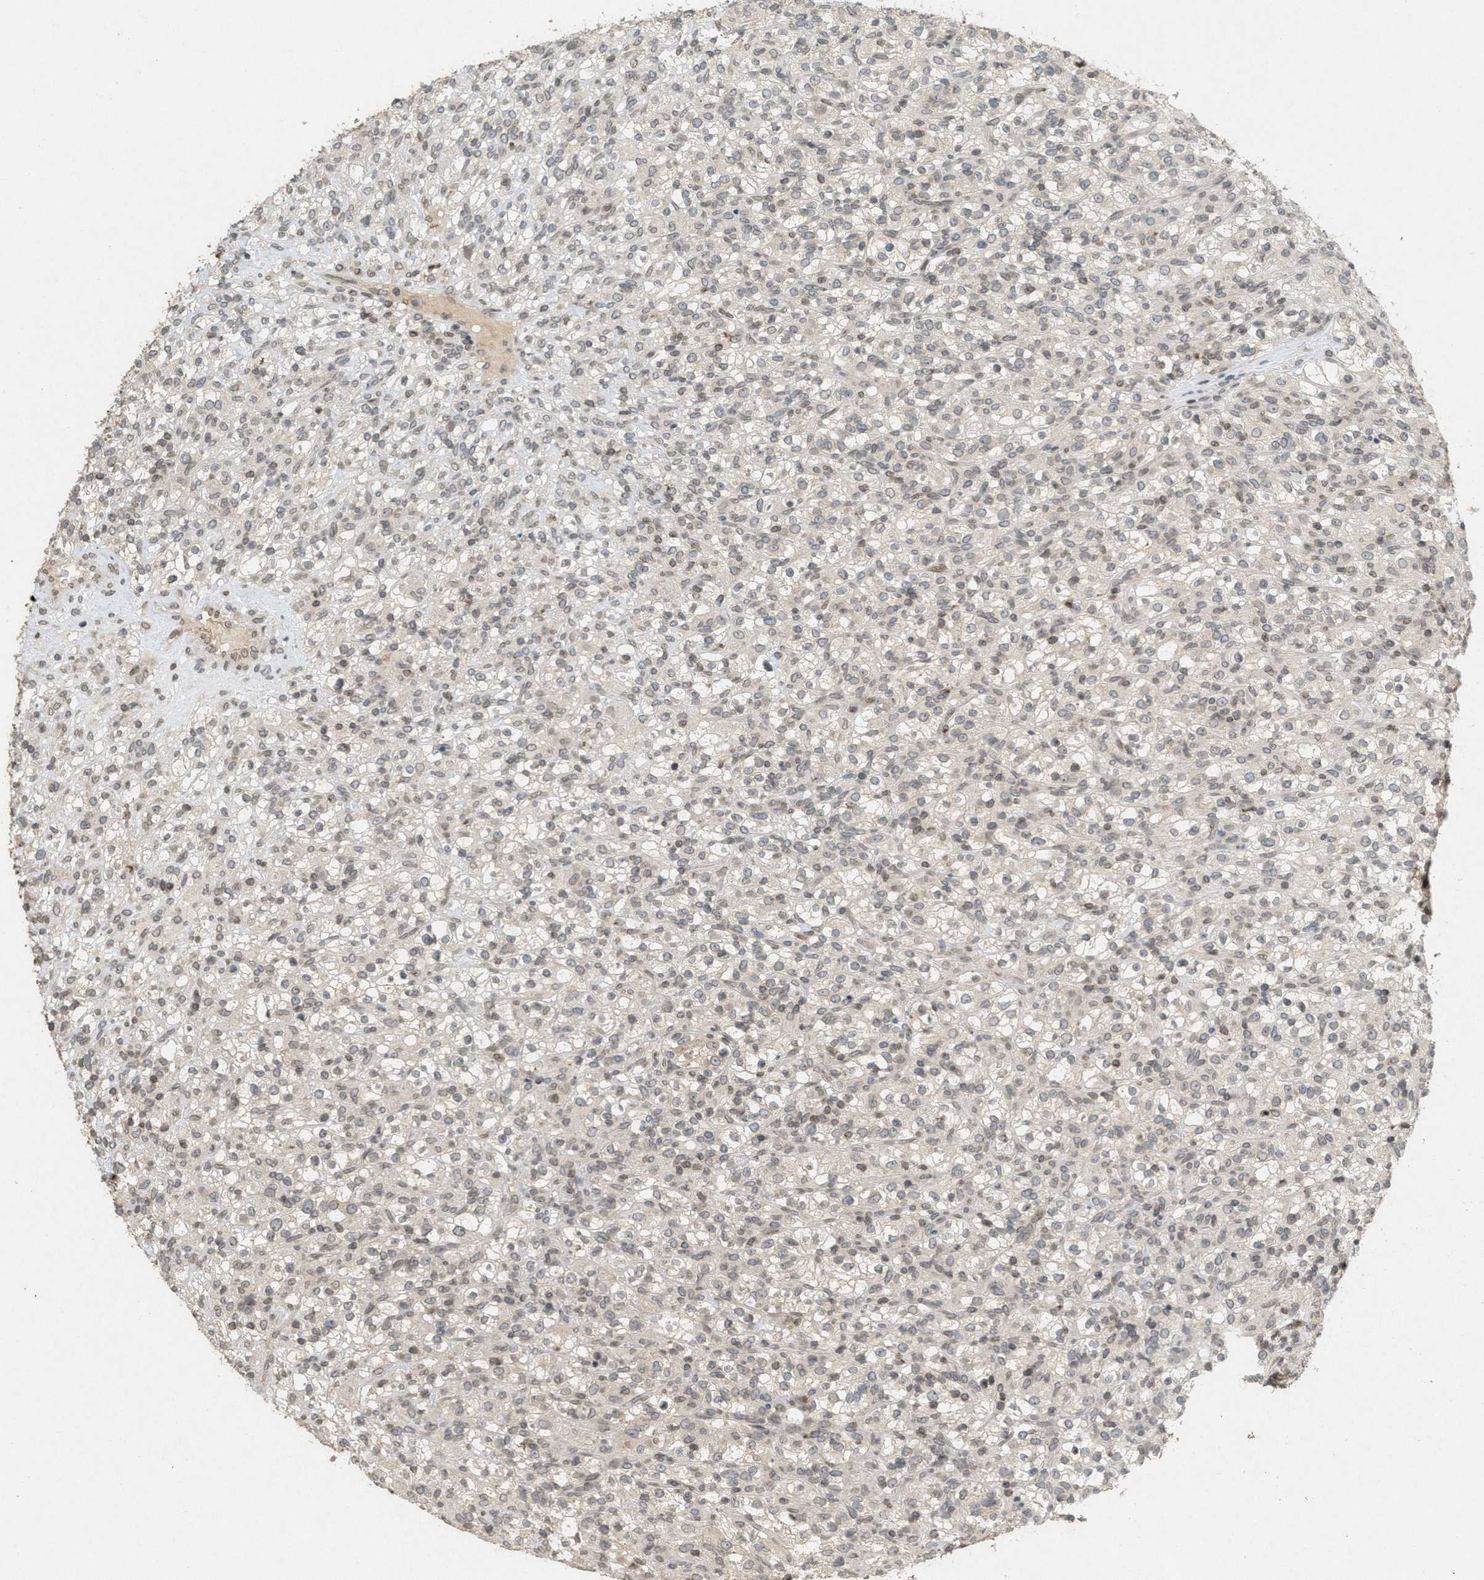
{"staining": {"intensity": "weak", "quantity": "25%-75%", "location": "nuclear"}, "tissue": "renal cancer", "cell_type": "Tumor cells", "image_type": "cancer", "snomed": [{"axis": "morphology", "description": "Normal tissue, NOS"}, {"axis": "morphology", "description": "Adenocarcinoma, NOS"}, {"axis": "topography", "description": "Kidney"}], "caption": "Protein analysis of renal adenocarcinoma tissue demonstrates weak nuclear staining in approximately 25%-75% of tumor cells.", "gene": "ABHD6", "patient": {"sex": "female", "age": 72}}